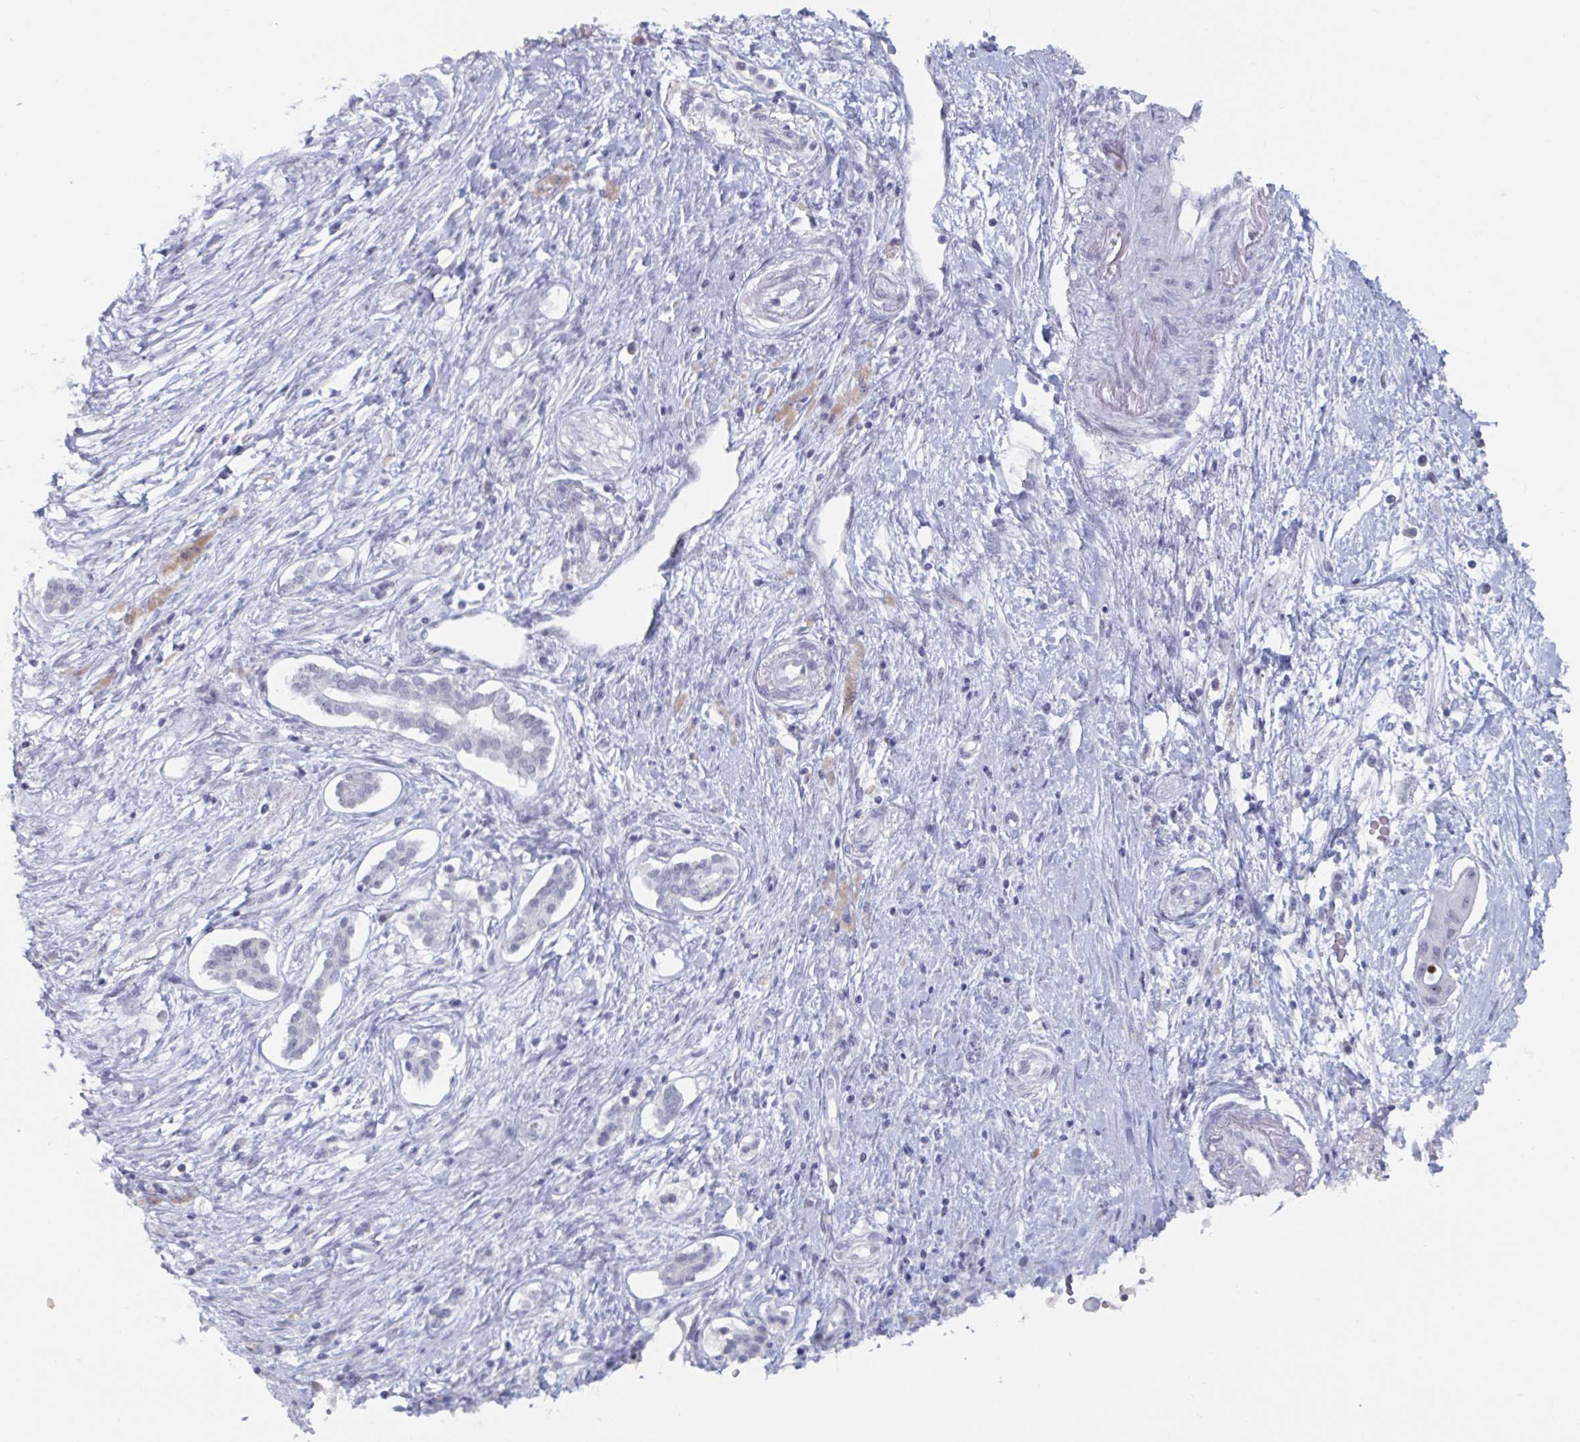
{"staining": {"intensity": "negative", "quantity": "none", "location": "none"}, "tissue": "pancreatic cancer", "cell_type": "Tumor cells", "image_type": "cancer", "snomed": [{"axis": "morphology", "description": "Adenocarcinoma, NOS"}, {"axis": "topography", "description": "Pancreas"}], "caption": "DAB (3,3'-diaminobenzidine) immunohistochemical staining of pancreatic adenocarcinoma shows no significant expression in tumor cells. (IHC, brightfield microscopy, high magnification).", "gene": "NR1H2", "patient": {"sex": "male", "age": 68}}